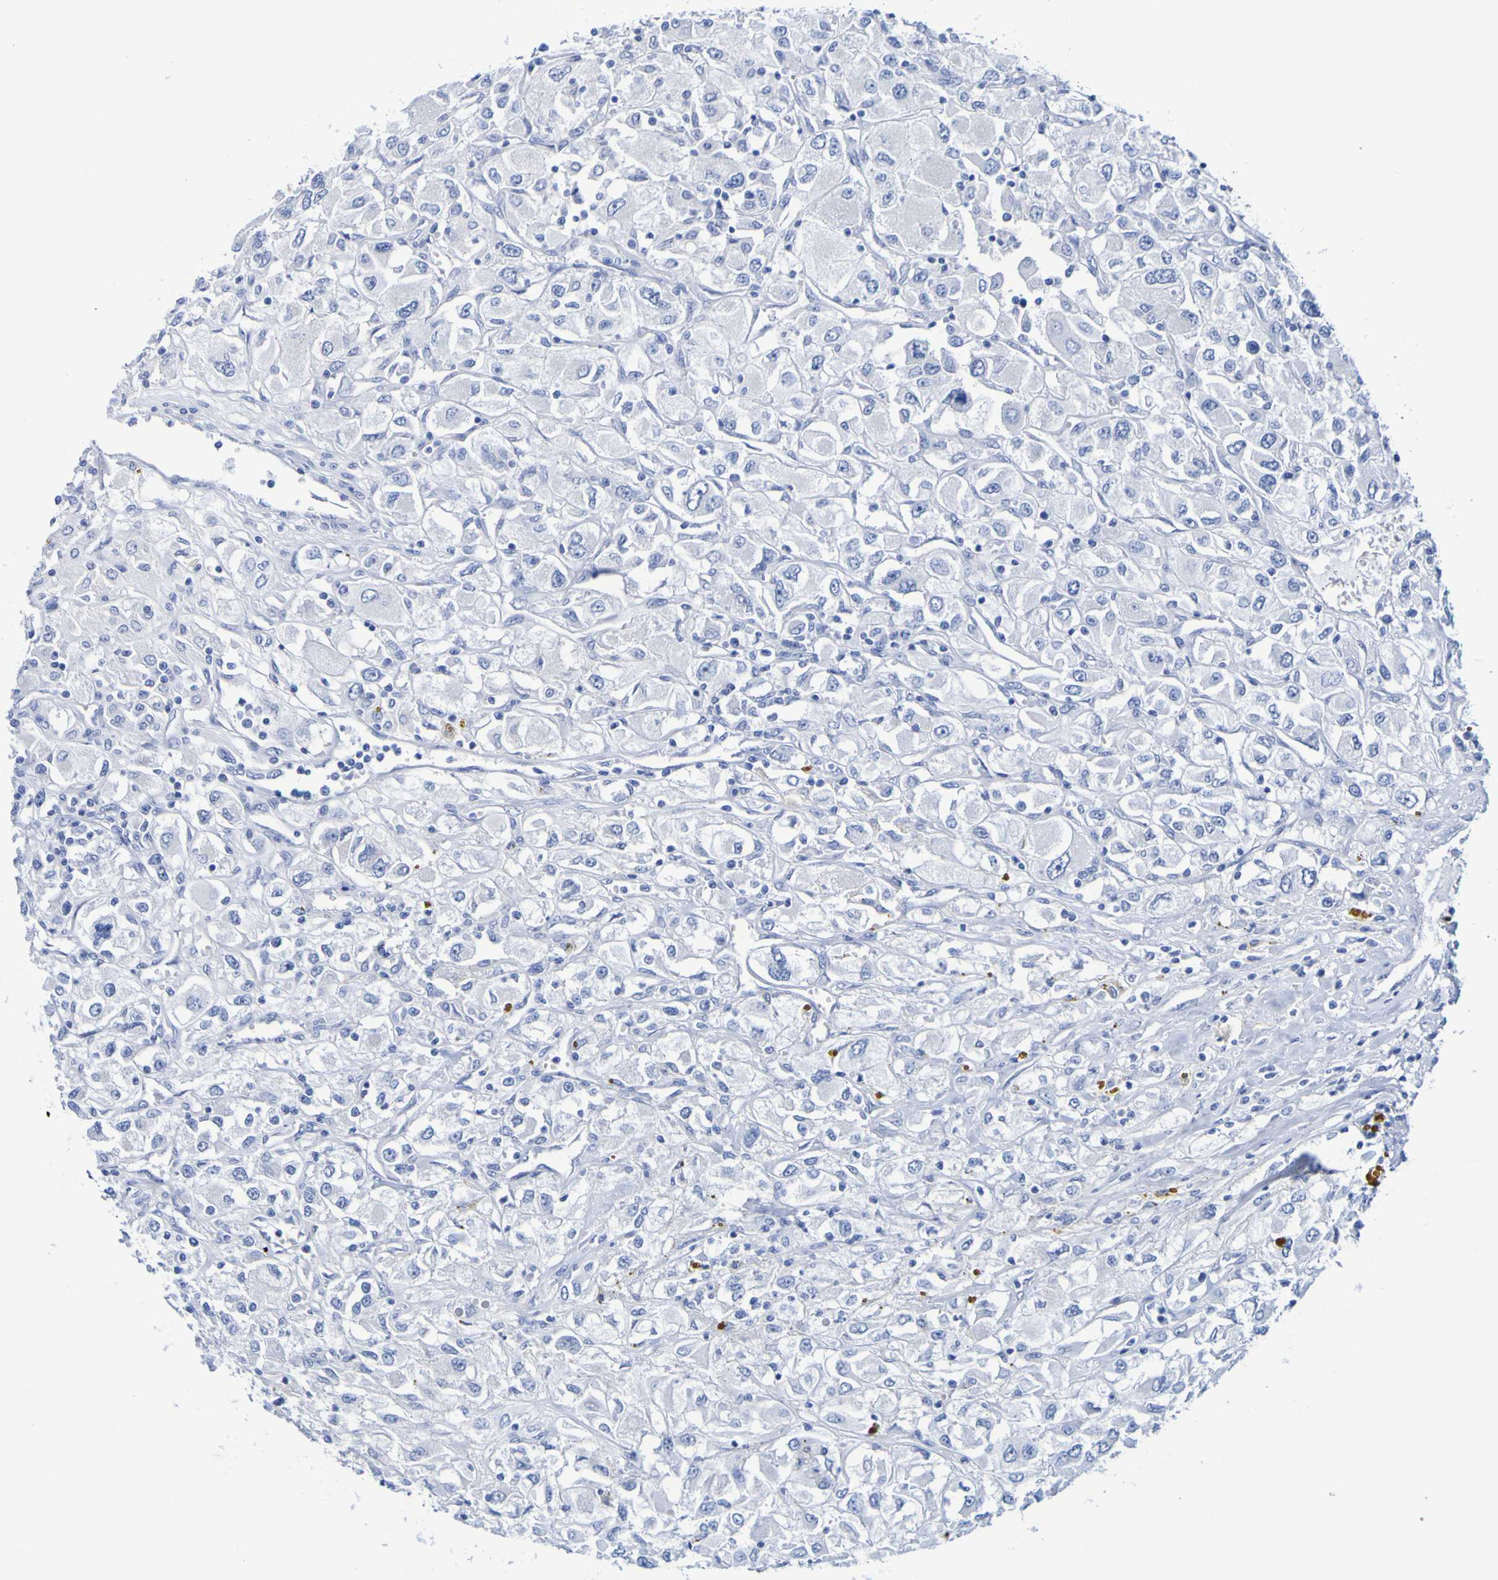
{"staining": {"intensity": "negative", "quantity": "none", "location": "none"}, "tissue": "renal cancer", "cell_type": "Tumor cells", "image_type": "cancer", "snomed": [{"axis": "morphology", "description": "Normal tissue, NOS"}, {"axis": "morphology", "description": "Adenocarcinoma, NOS"}, {"axis": "topography", "description": "Kidney"}], "caption": "IHC micrograph of renal adenocarcinoma stained for a protein (brown), which exhibits no staining in tumor cells.", "gene": "DPEP1", "patient": {"sex": "male", "age": 59}}